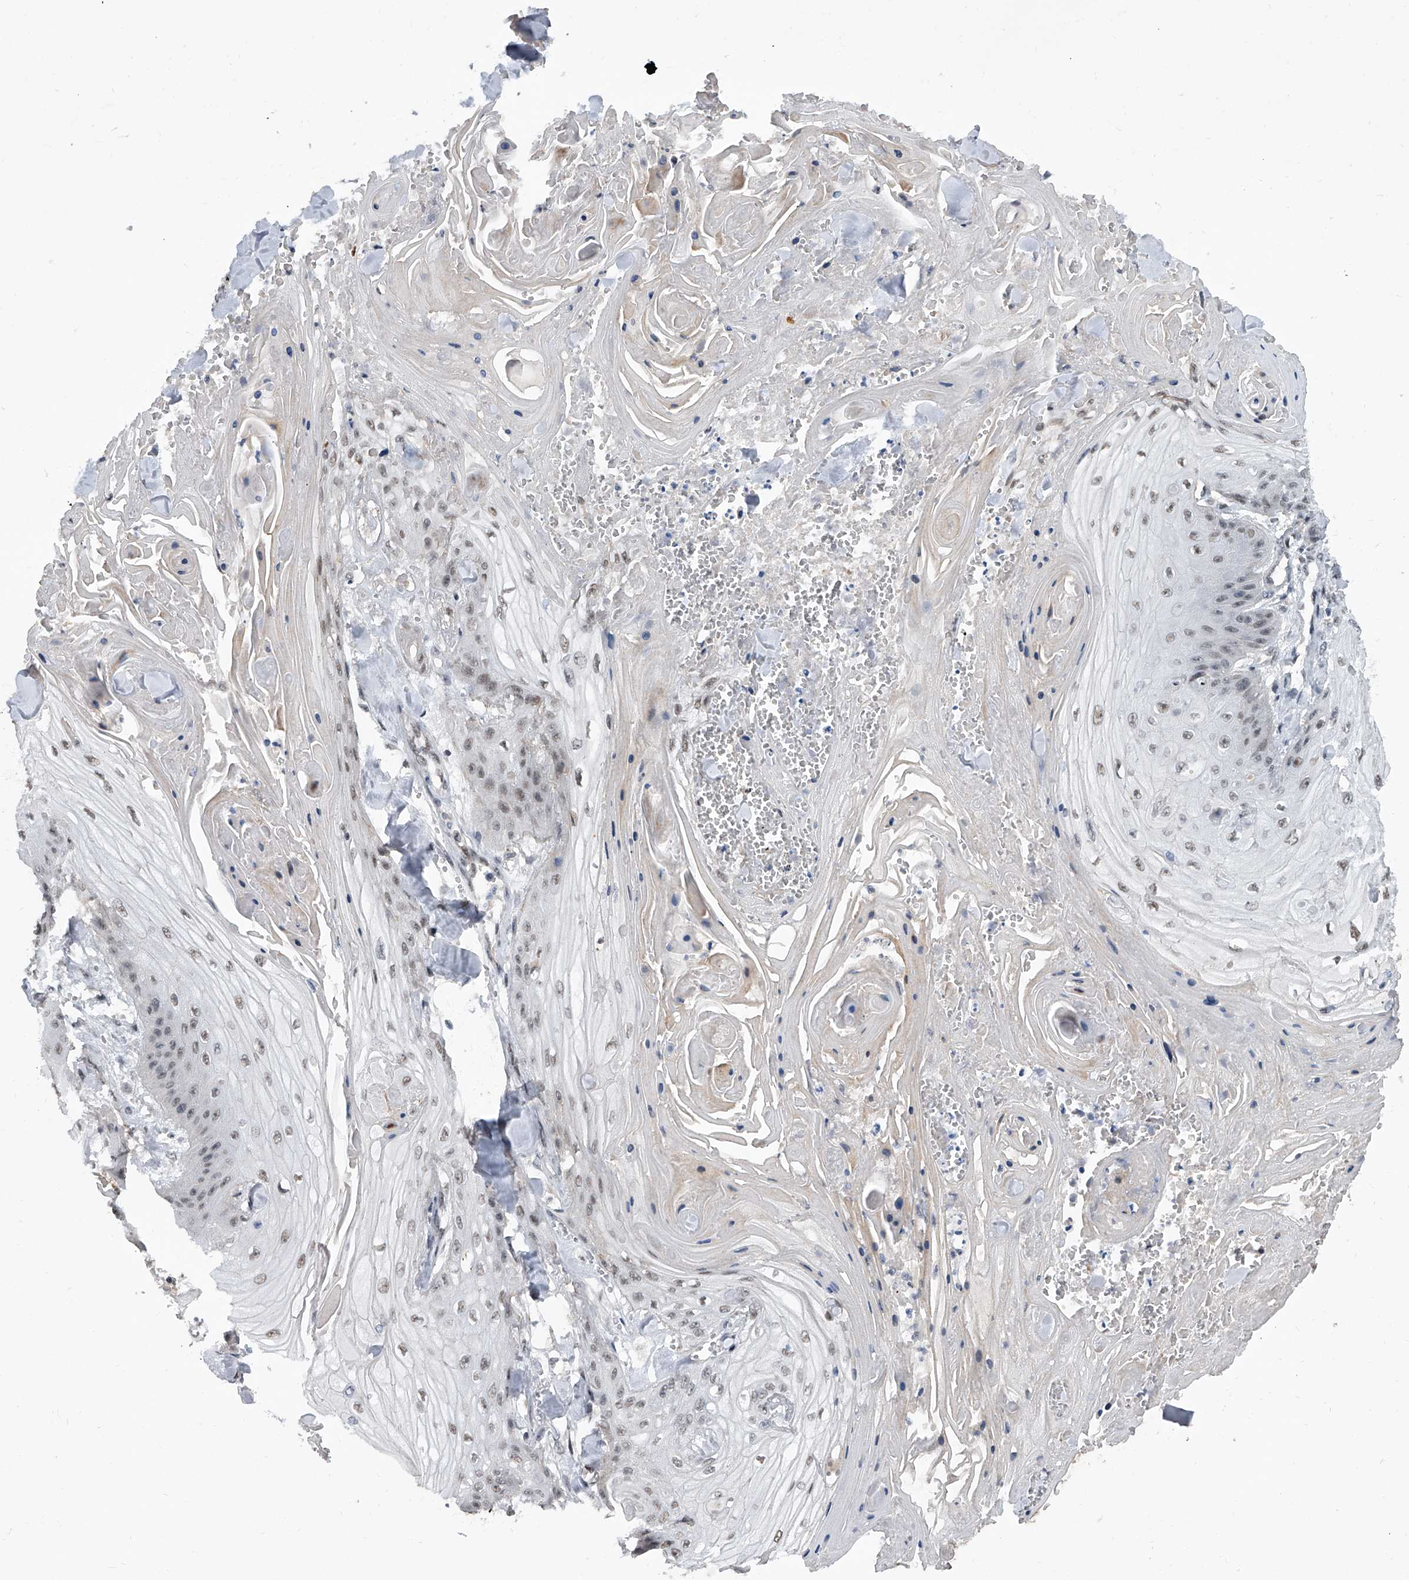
{"staining": {"intensity": "weak", "quantity": "<25%", "location": "nuclear"}, "tissue": "skin cancer", "cell_type": "Tumor cells", "image_type": "cancer", "snomed": [{"axis": "morphology", "description": "Squamous cell carcinoma, NOS"}, {"axis": "topography", "description": "Skin"}], "caption": "The micrograph displays no staining of tumor cells in squamous cell carcinoma (skin). (DAB (3,3'-diaminobenzidine) immunohistochemistry visualized using brightfield microscopy, high magnification).", "gene": "ZNF426", "patient": {"sex": "male", "age": 74}}